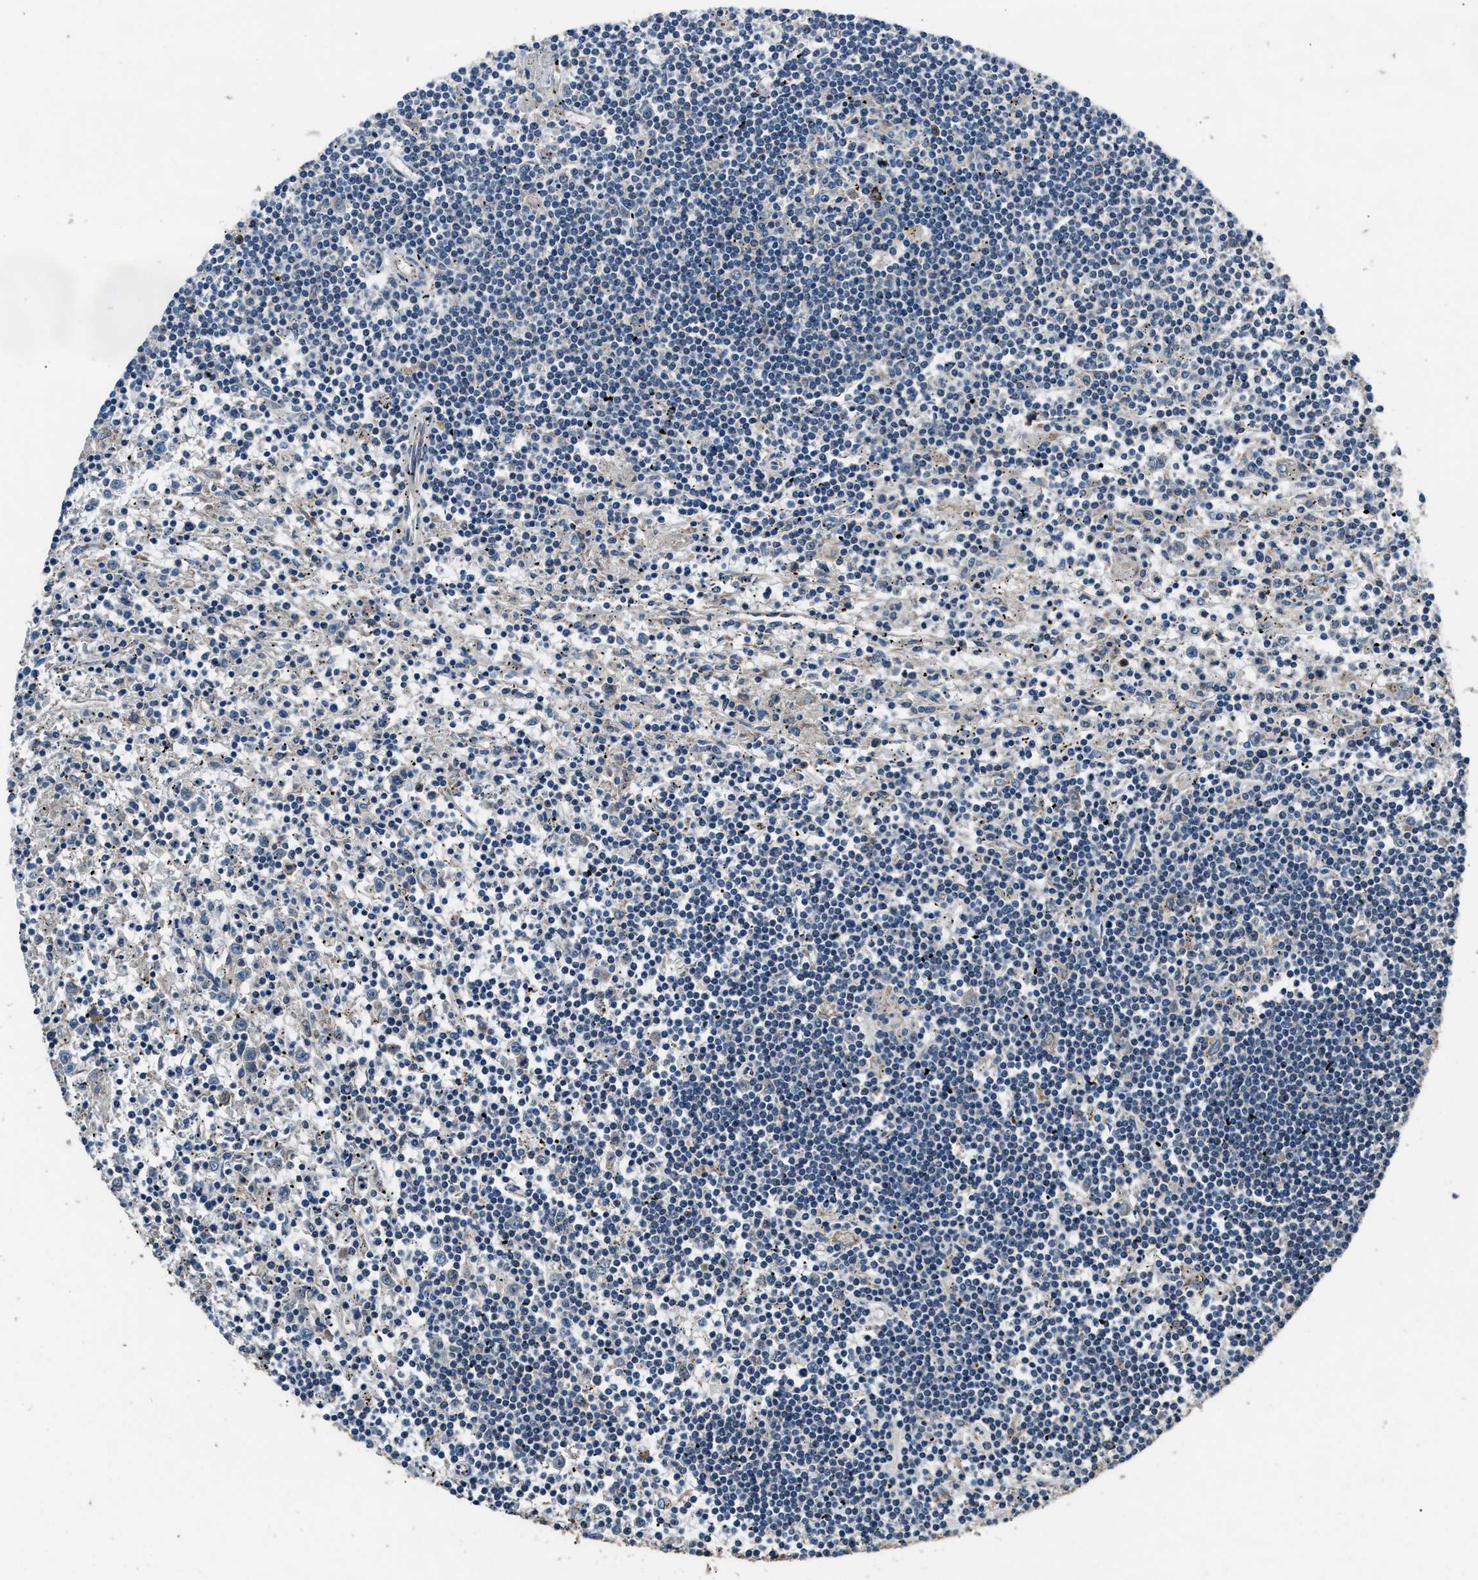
{"staining": {"intensity": "negative", "quantity": "none", "location": "none"}, "tissue": "lymphoma", "cell_type": "Tumor cells", "image_type": "cancer", "snomed": [{"axis": "morphology", "description": "Malignant lymphoma, non-Hodgkin's type, Low grade"}, {"axis": "topography", "description": "Spleen"}], "caption": "A micrograph of lymphoma stained for a protein exhibits no brown staining in tumor cells.", "gene": "IMPDH2", "patient": {"sex": "male", "age": 76}}